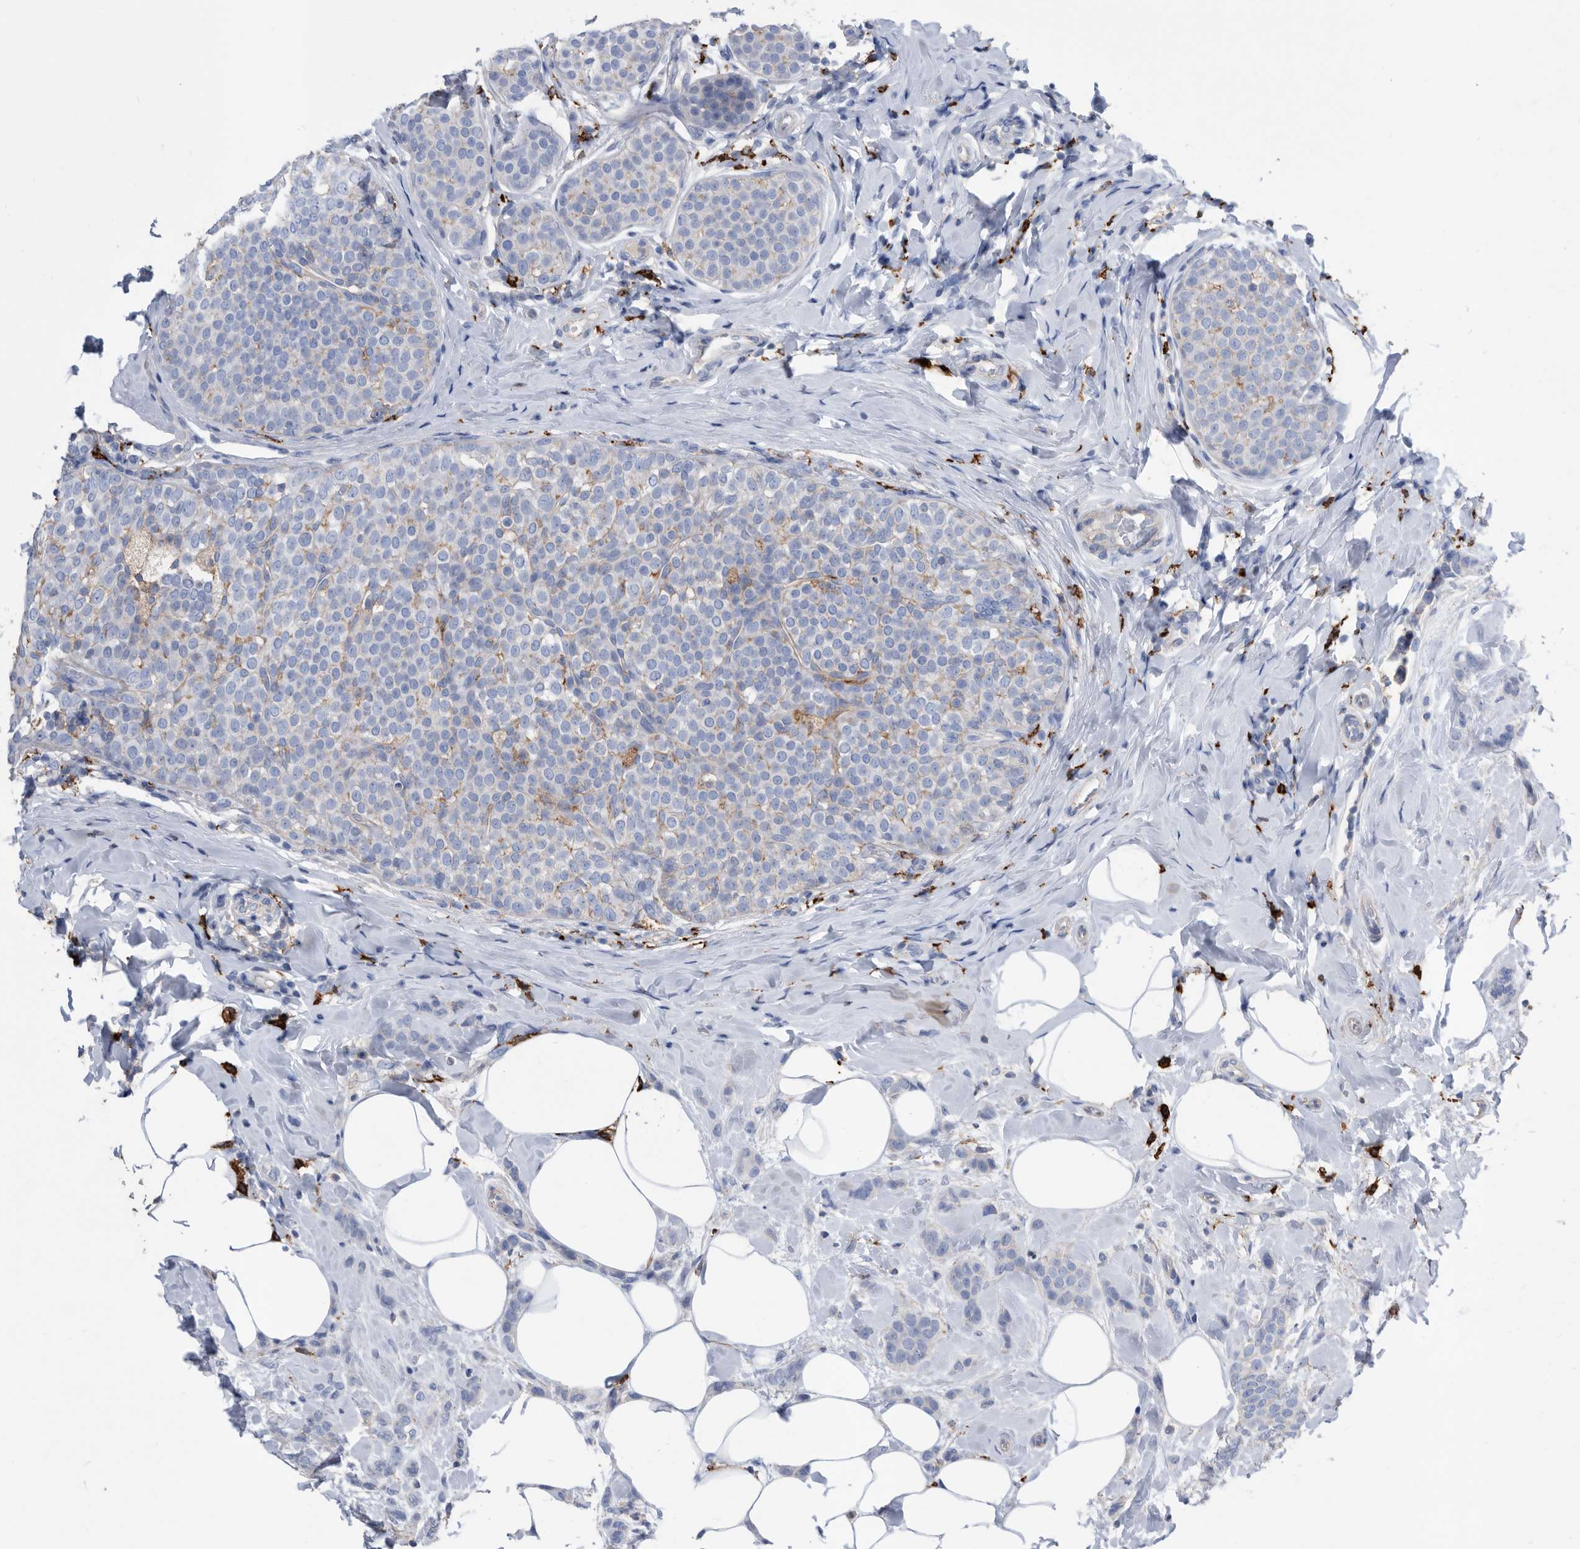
{"staining": {"intensity": "negative", "quantity": "none", "location": "none"}, "tissue": "breast cancer", "cell_type": "Tumor cells", "image_type": "cancer", "snomed": [{"axis": "morphology", "description": "Lobular carcinoma, in situ"}, {"axis": "morphology", "description": "Lobular carcinoma"}, {"axis": "topography", "description": "Breast"}], "caption": "Lobular carcinoma in situ (breast) stained for a protein using immunohistochemistry reveals no staining tumor cells.", "gene": "MS4A4A", "patient": {"sex": "female", "age": 41}}